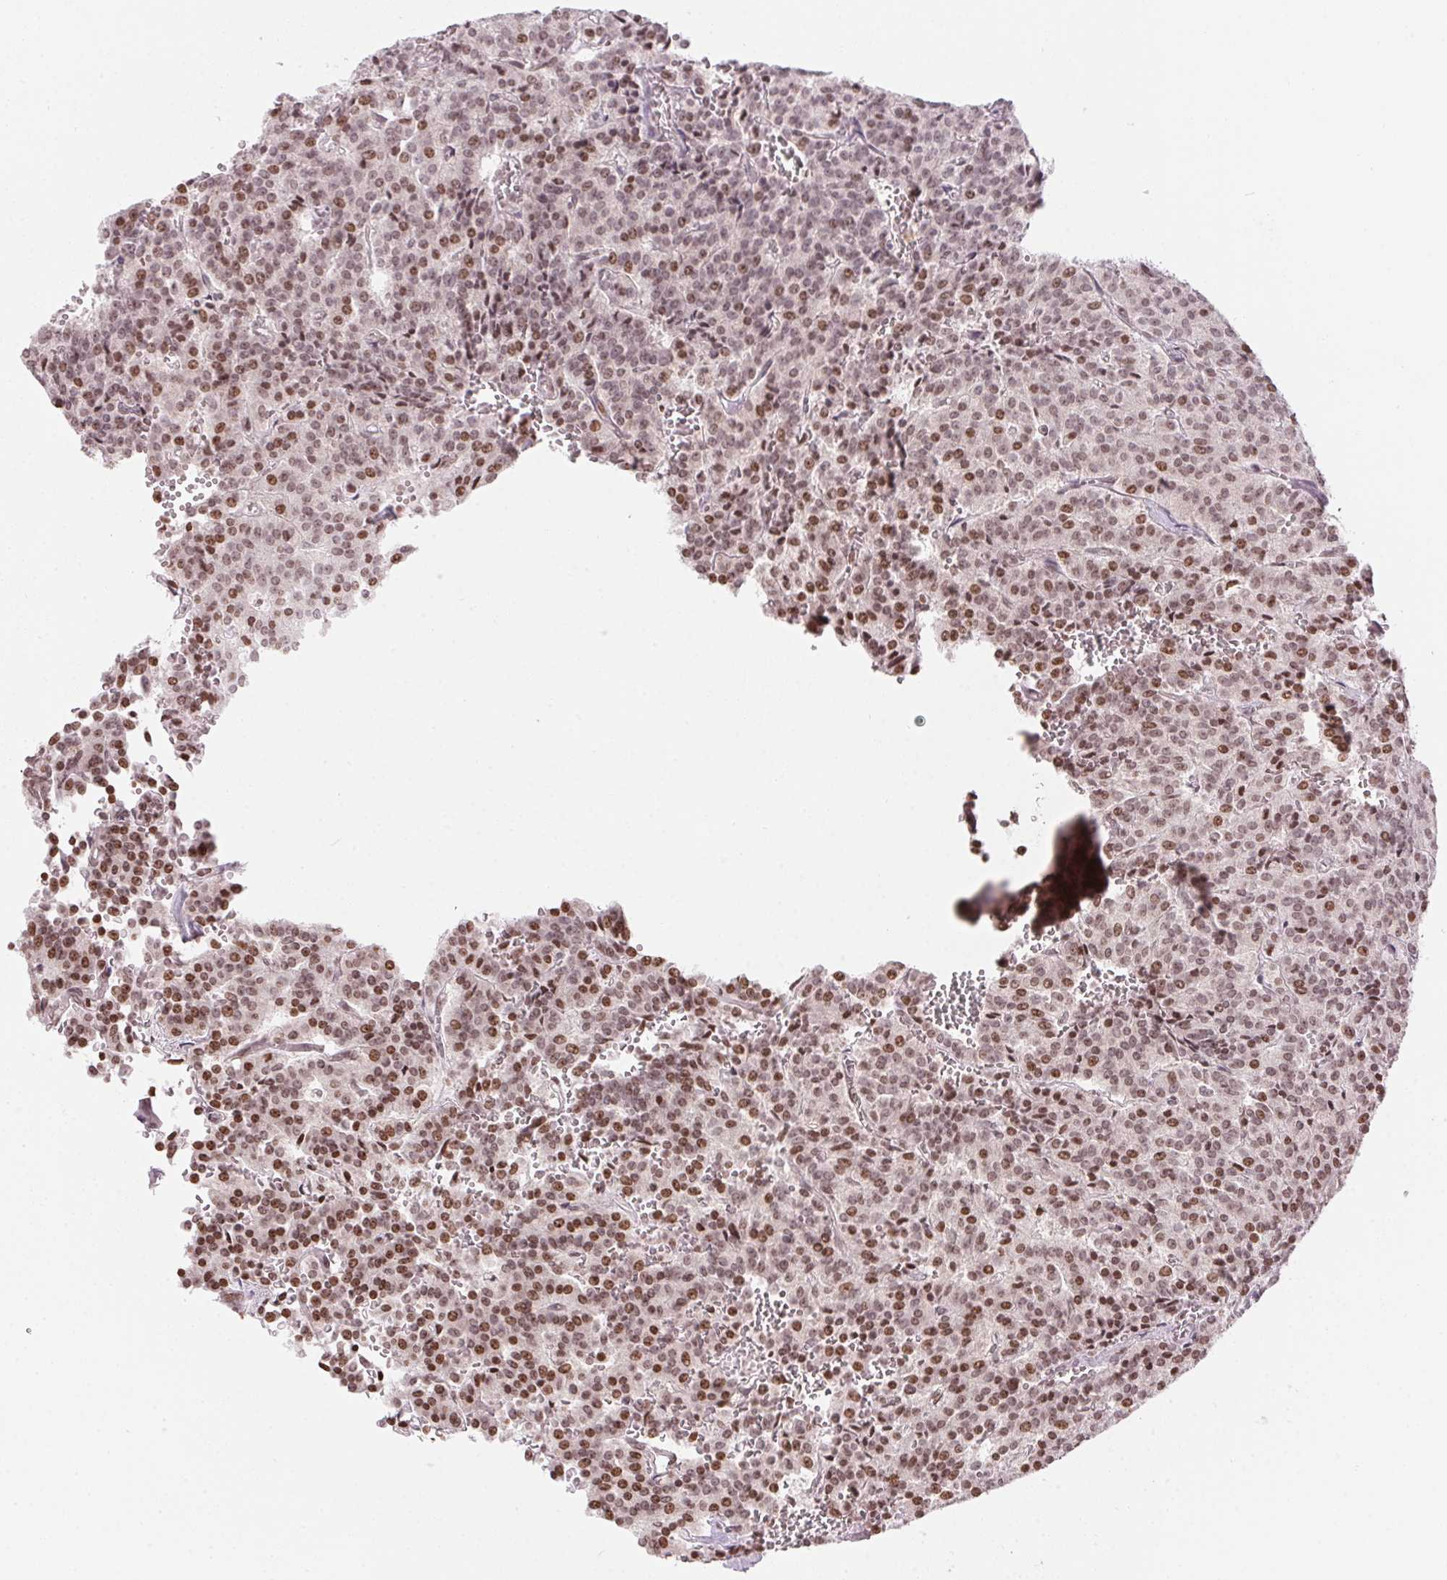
{"staining": {"intensity": "moderate", "quantity": ">75%", "location": "nuclear"}, "tissue": "carcinoid", "cell_type": "Tumor cells", "image_type": "cancer", "snomed": [{"axis": "morphology", "description": "Carcinoid, malignant, NOS"}, {"axis": "topography", "description": "Lung"}], "caption": "Human carcinoid (malignant) stained for a protein (brown) exhibits moderate nuclear positive positivity in about >75% of tumor cells.", "gene": "RNF181", "patient": {"sex": "male", "age": 70}}